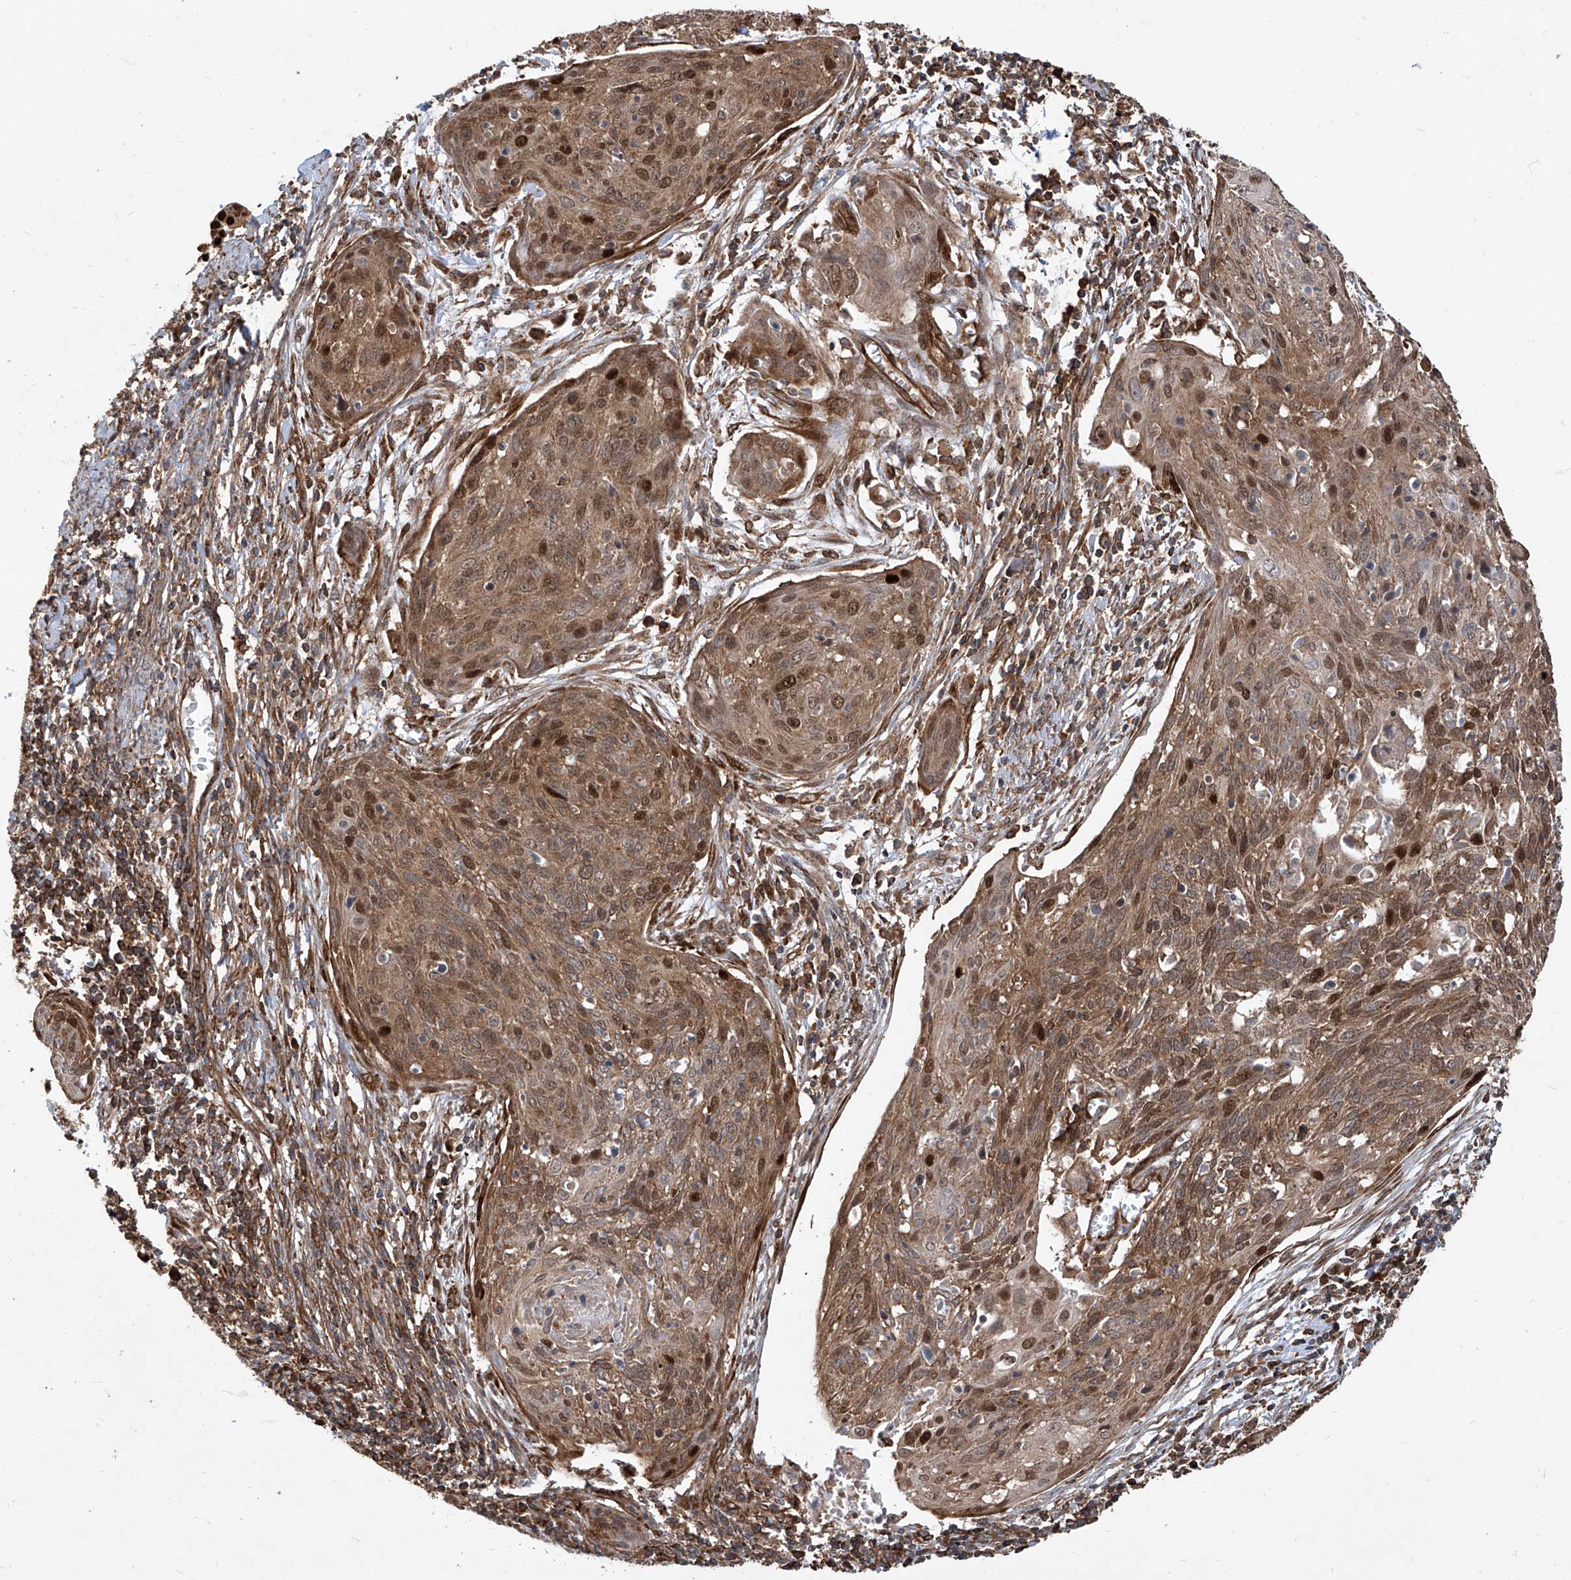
{"staining": {"intensity": "strong", "quantity": ">75%", "location": "cytoplasmic/membranous,nuclear"}, "tissue": "cervical cancer", "cell_type": "Tumor cells", "image_type": "cancer", "snomed": [{"axis": "morphology", "description": "Squamous cell carcinoma, NOS"}, {"axis": "topography", "description": "Cervix"}], "caption": "This histopathology image demonstrates cervical squamous cell carcinoma stained with immunohistochemistry to label a protein in brown. The cytoplasmic/membranous and nuclear of tumor cells show strong positivity for the protein. Nuclei are counter-stained blue.", "gene": "MAGED2", "patient": {"sex": "female", "age": 38}}